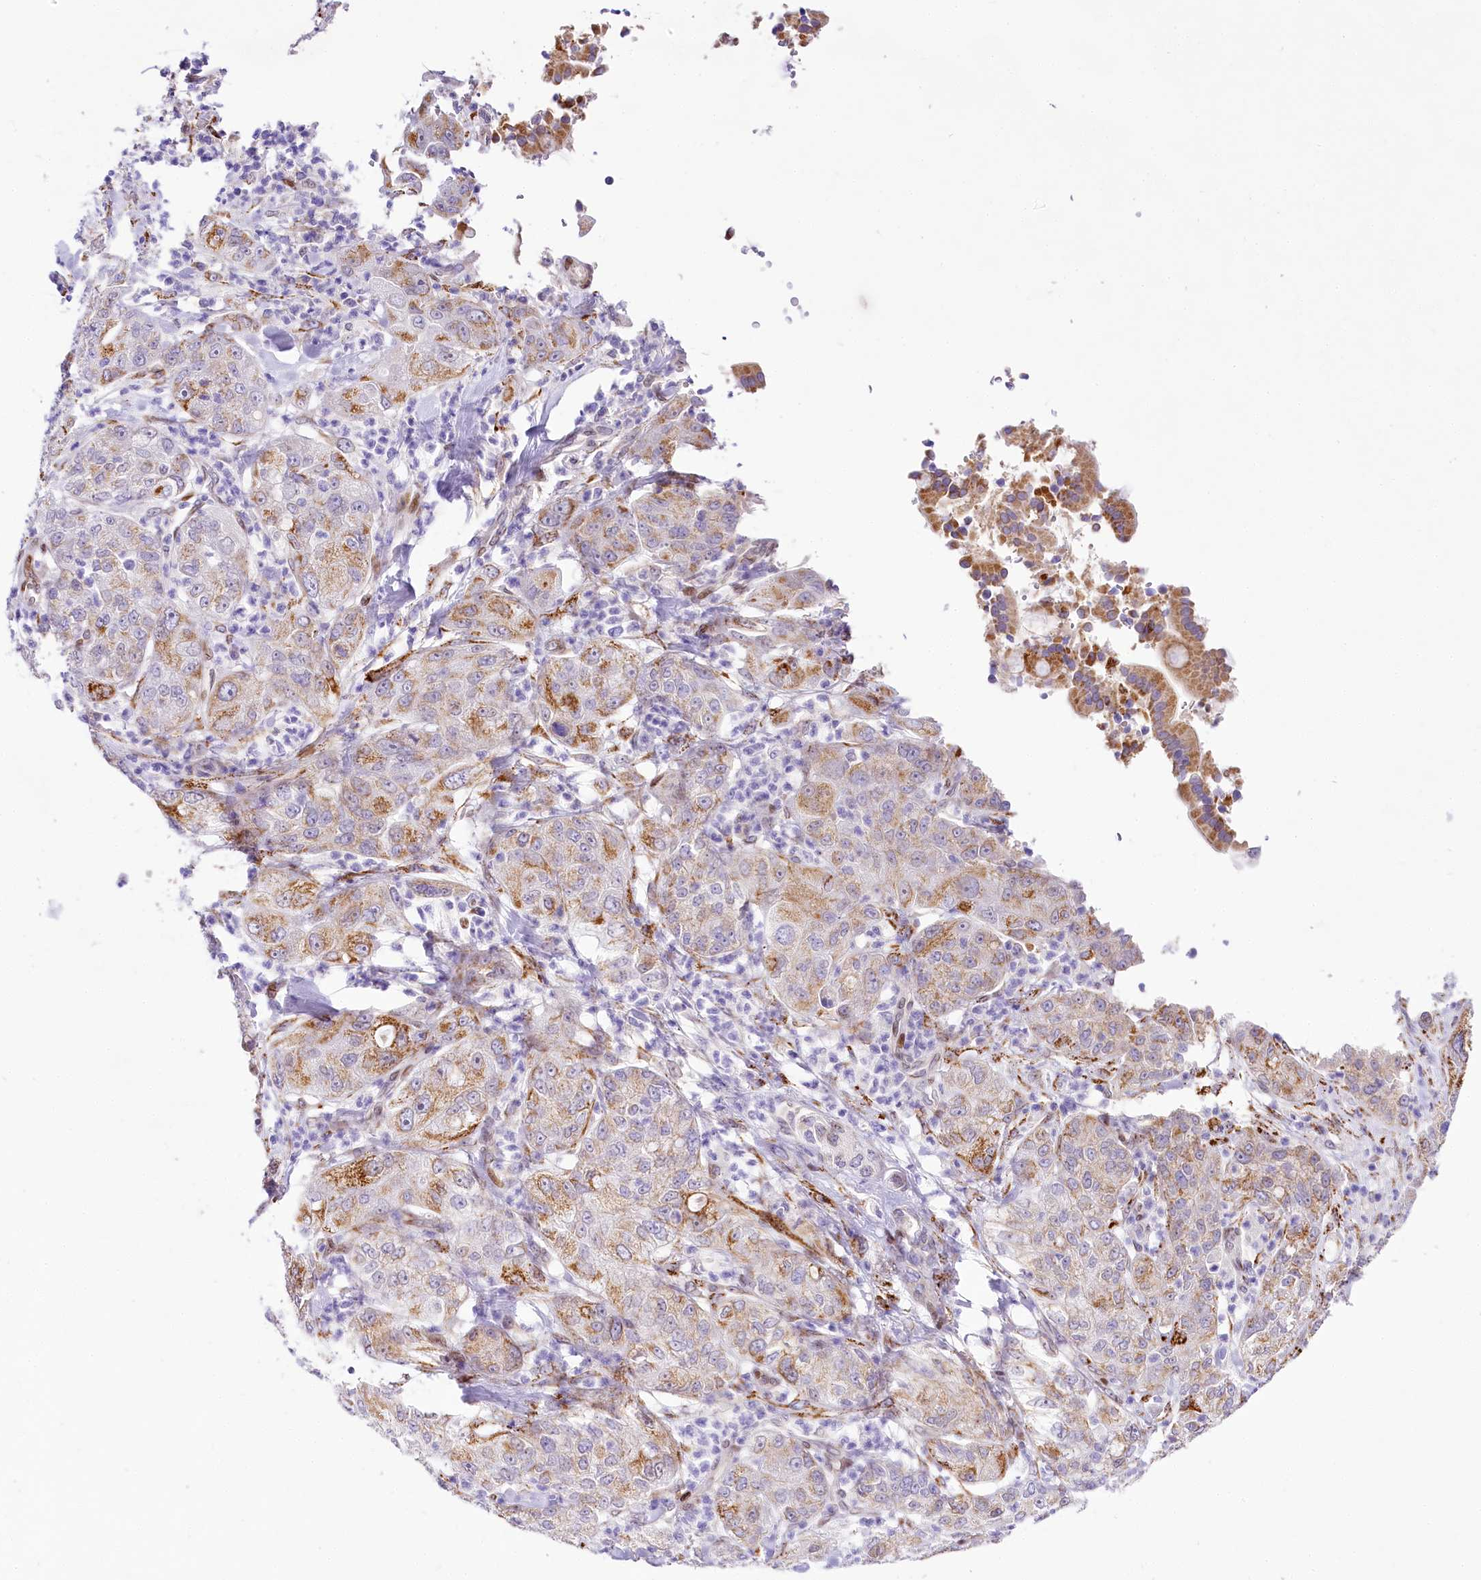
{"staining": {"intensity": "moderate", "quantity": "25%-75%", "location": "cytoplasmic/membranous"}, "tissue": "pancreatic cancer", "cell_type": "Tumor cells", "image_type": "cancer", "snomed": [{"axis": "morphology", "description": "Adenocarcinoma, NOS"}, {"axis": "topography", "description": "Pancreas"}], "caption": "Adenocarcinoma (pancreatic) stained for a protein (brown) displays moderate cytoplasmic/membranous positive expression in about 25%-75% of tumor cells.", "gene": "PPIP5K2", "patient": {"sex": "female", "age": 78}}